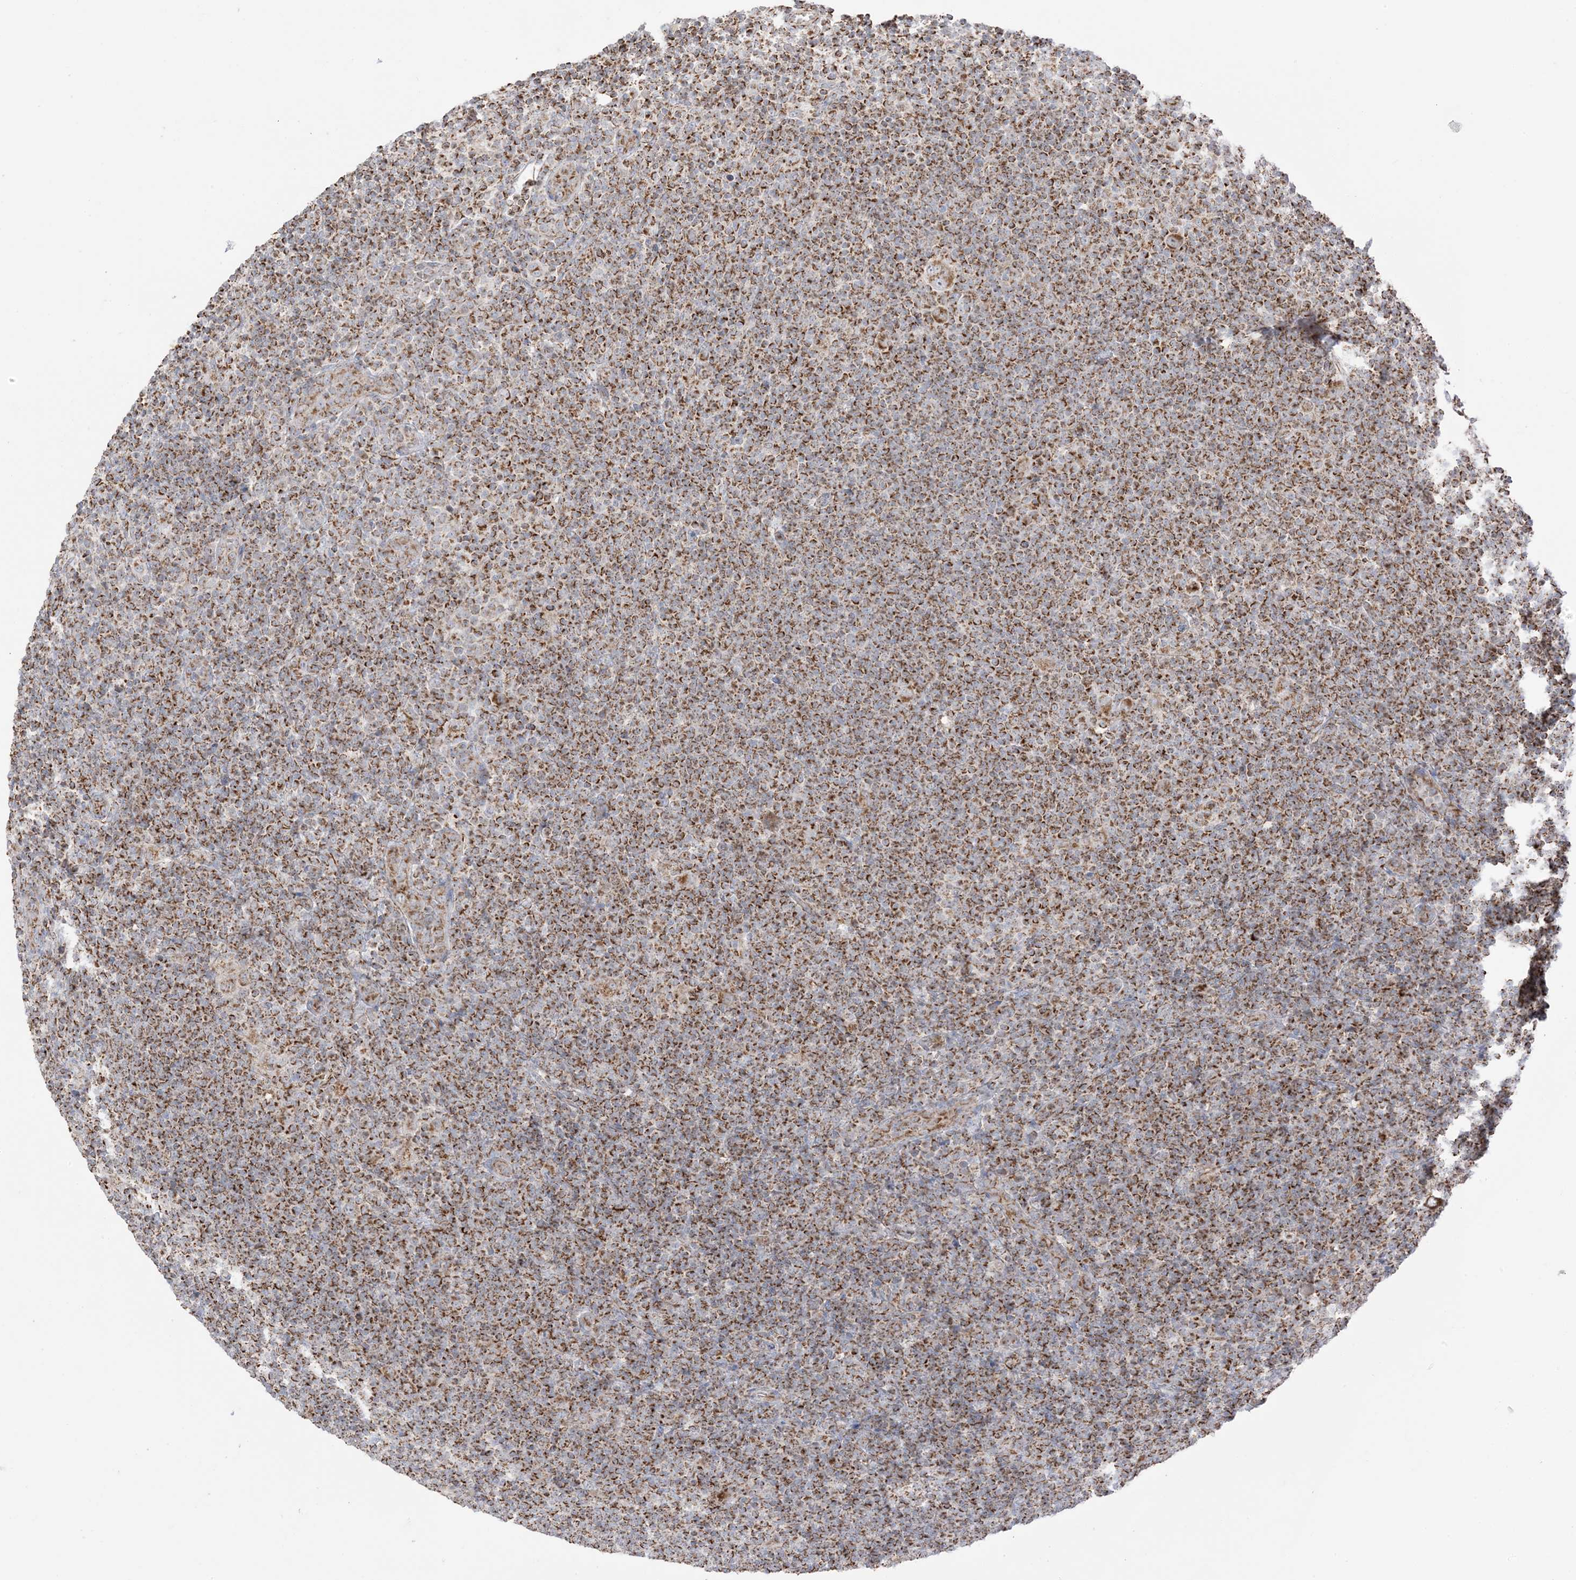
{"staining": {"intensity": "moderate", "quantity": ">75%", "location": "cytoplasmic/membranous"}, "tissue": "lymphoma", "cell_type": "Tumor cells", "image_type": "cancer", "snomed": [{"axis": "morphology", "description": "Hodgkin's disease, NOS"}, {"axis": "topography", "description": "Lymph node"}], "caption": "This micrograph demonstrates Hodgkin's disease stained with immunohistochemistry (IHC) to label a protein in brown. The cytoplasmic/membranous of tumor cells show moderate positivity for the protein. Nuclei are counter-stained blue.", "gene": "SLC25A12", "patient": {"sex": "female", "age": 57}}